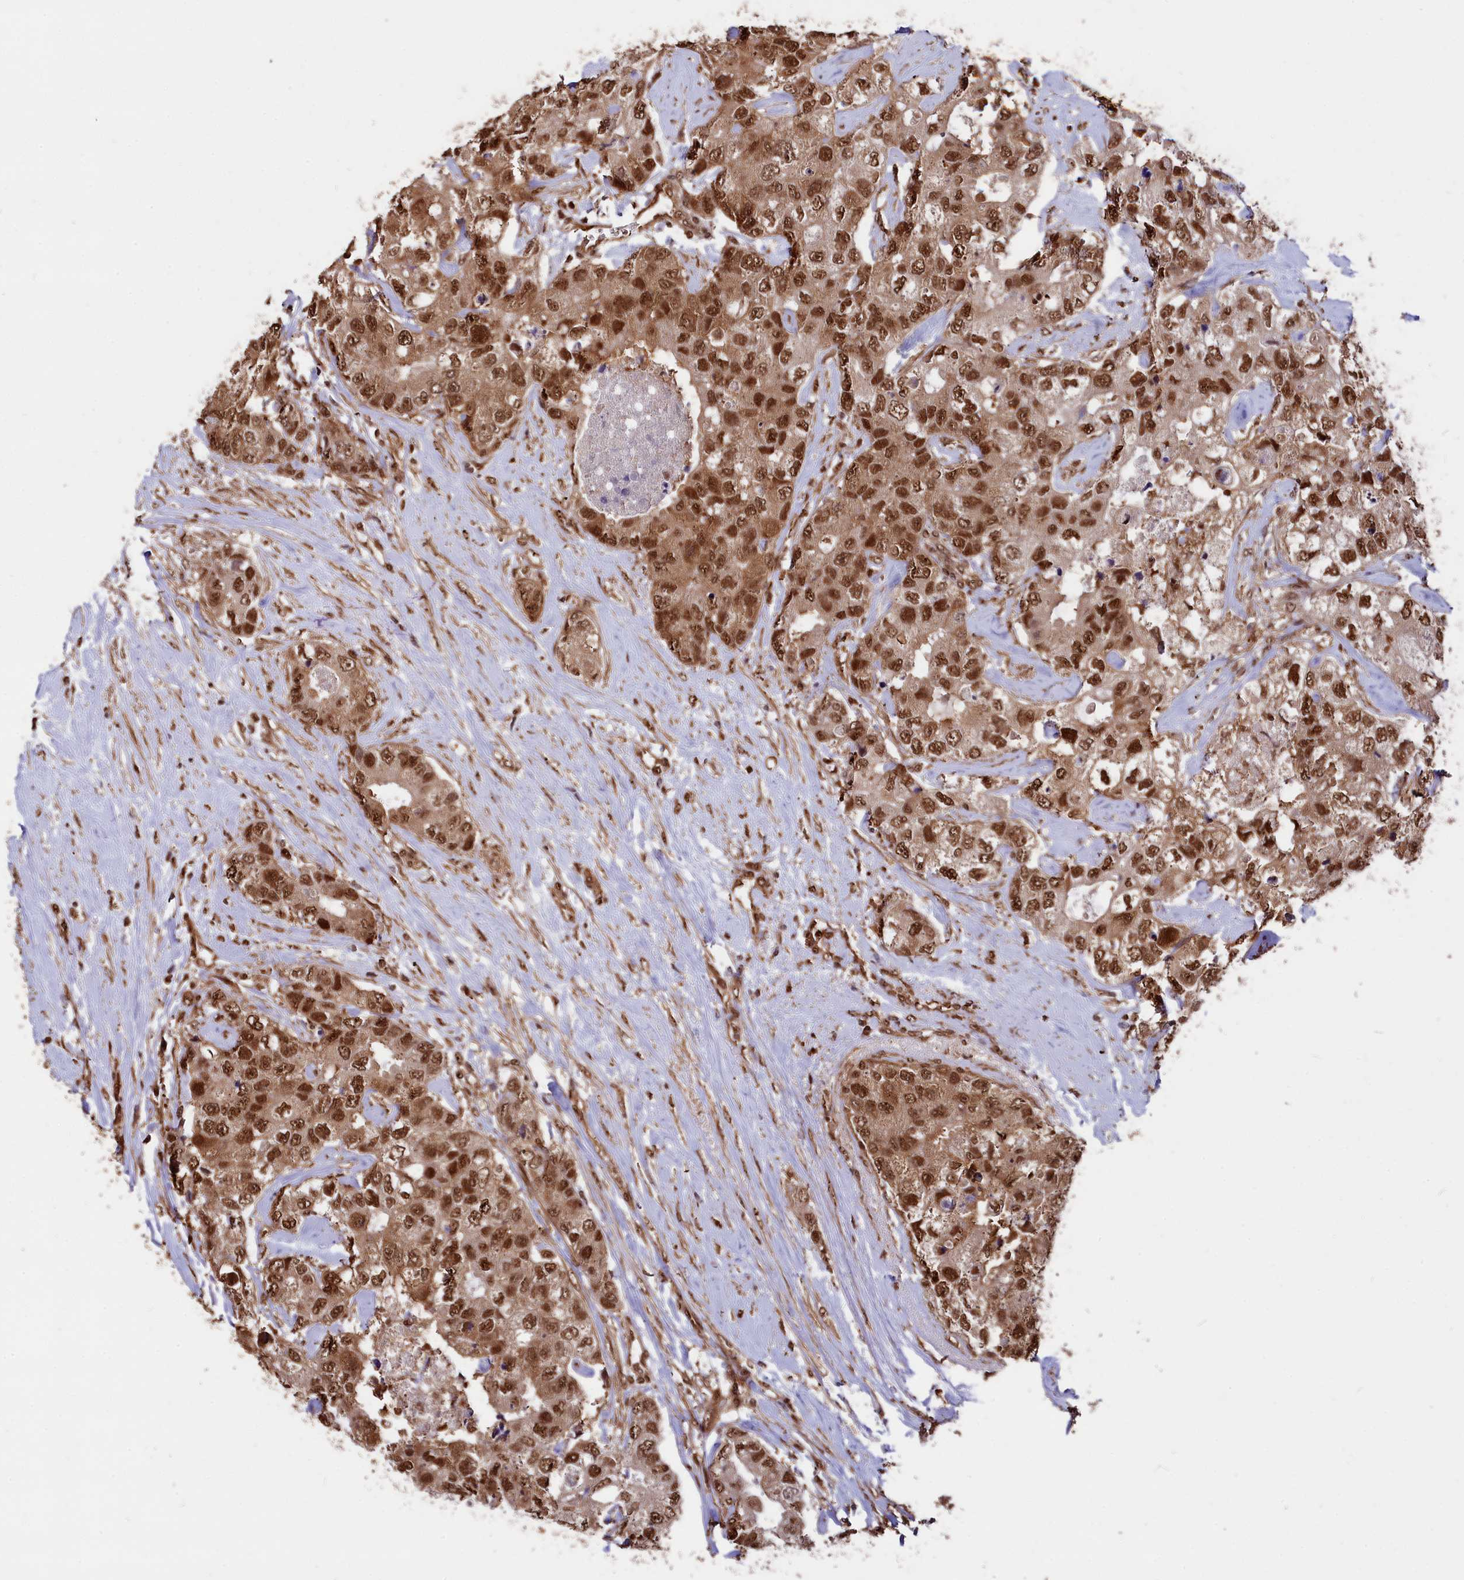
{"staining": {"intensity": "moderate", "quantity": ">75%", "location": "nuclear"}, "tissue": "breast cancer", "cell_type": "Tumor cells", "image_type": "cancer", "snomed": [{"axis": "morphology", "description": "Duct carcinoma"}, {"axis": "topography", "description": "Breast"}], "caption": "Immunohistochemistry histopathology image of human breast intraductal carcinoma stained for a protein (brown), which displays medium levels of moderate nuclear expression in about >75% of tumor cells.", "gene": "ADRM1", "patient": {"sex": "female", "age": 62}}